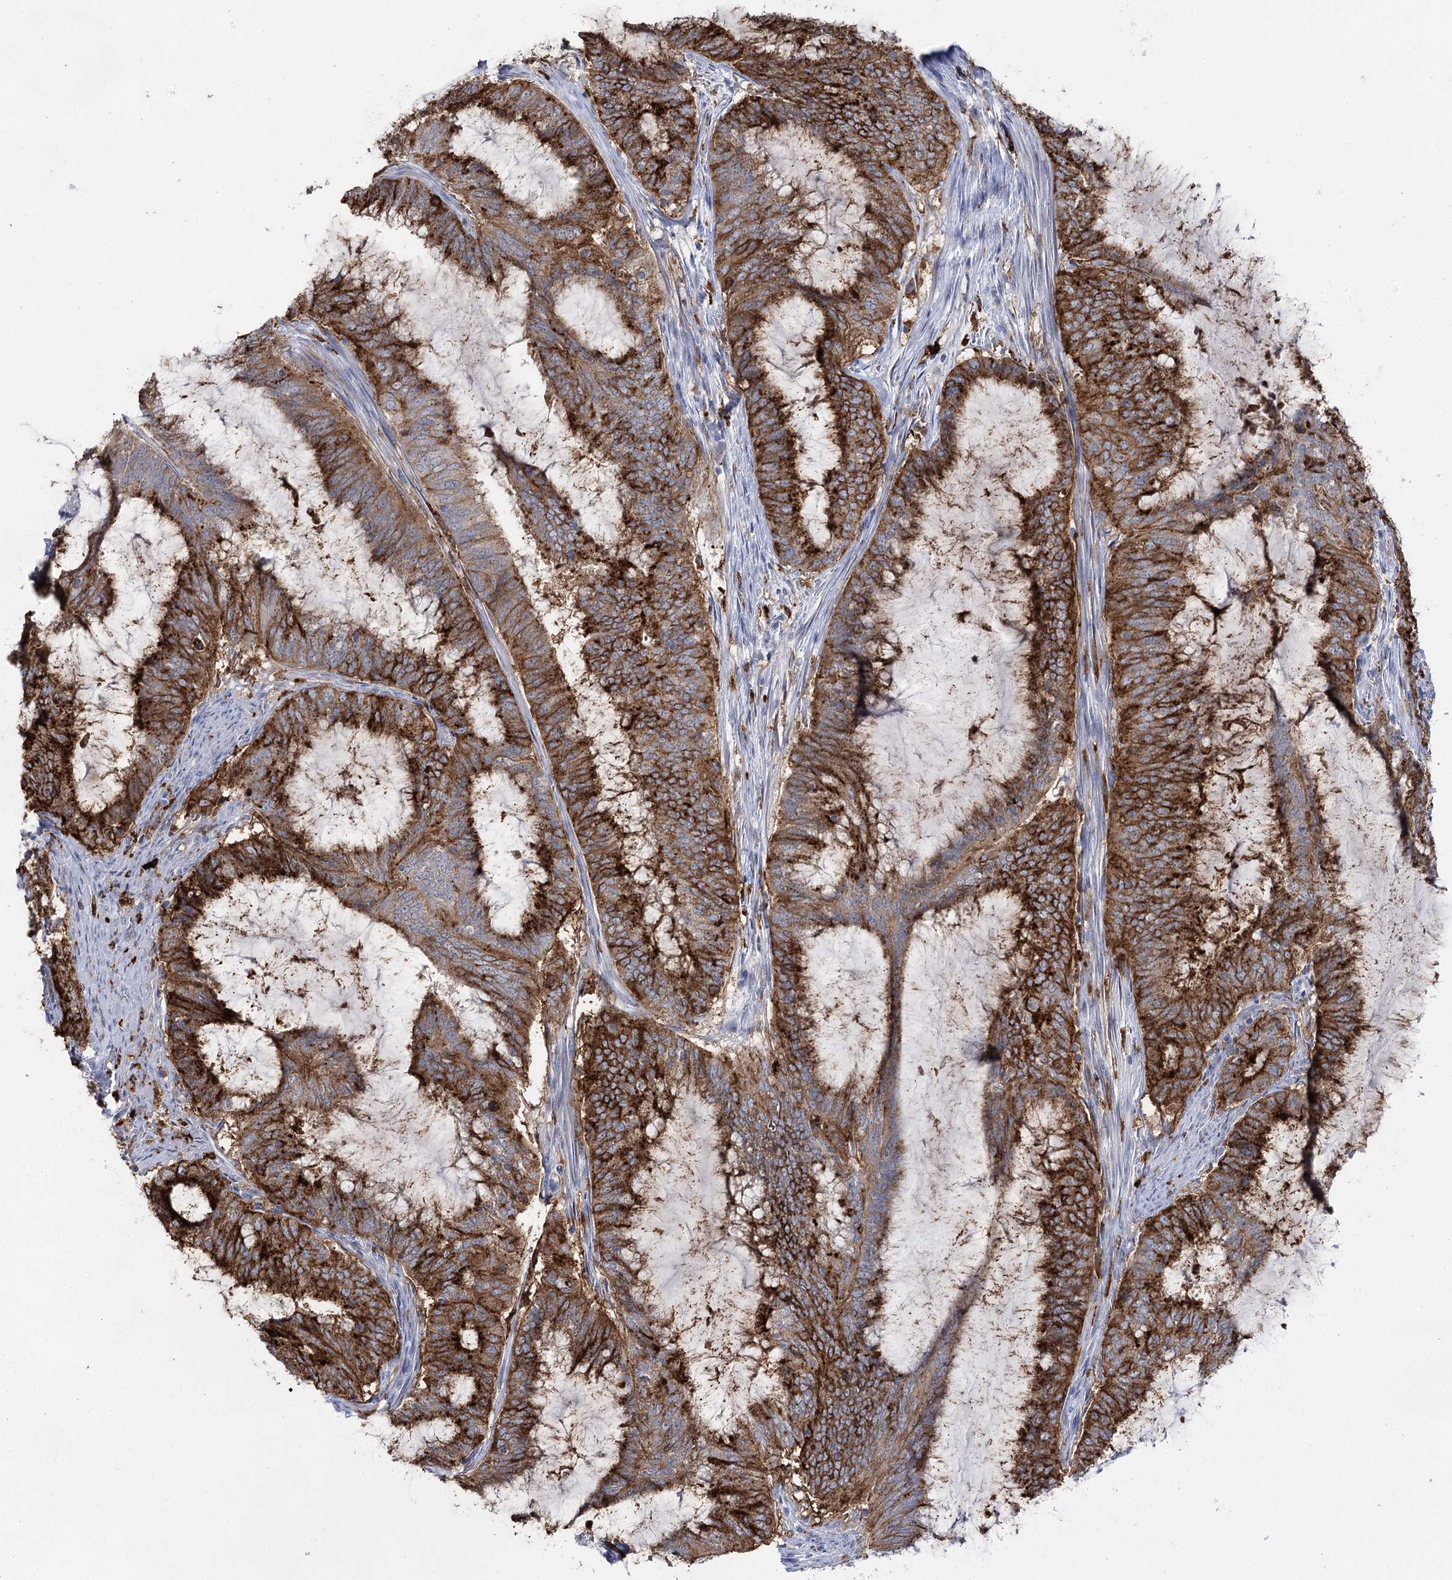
{"staining": {"intensity": "strong", "quantity": ">75%", "location": "cytoplasmic/membranous"}, "tissue": "endometrial cancer", "cell_type": "Tumor cells", "image_type": "cancer", "snomed": [{"axis": "morphology", "description": "Adenocarcinoma, NOS"}, {"axis": "topography", "description": "Endometrium"}], "caption": "DAB immunohistochemical staining of human endometrial cancer (adenocarcinoma) demonstrates strong cytoplasmic/membranous protein positivity in approximately >75% of tumor cells. (DAB (3,3'-diaminobenzidine) IHC with brightfield microscopy, high magnification).", "gene": "PIWIL4", "patient": {"sex": "female", "age": 51}}